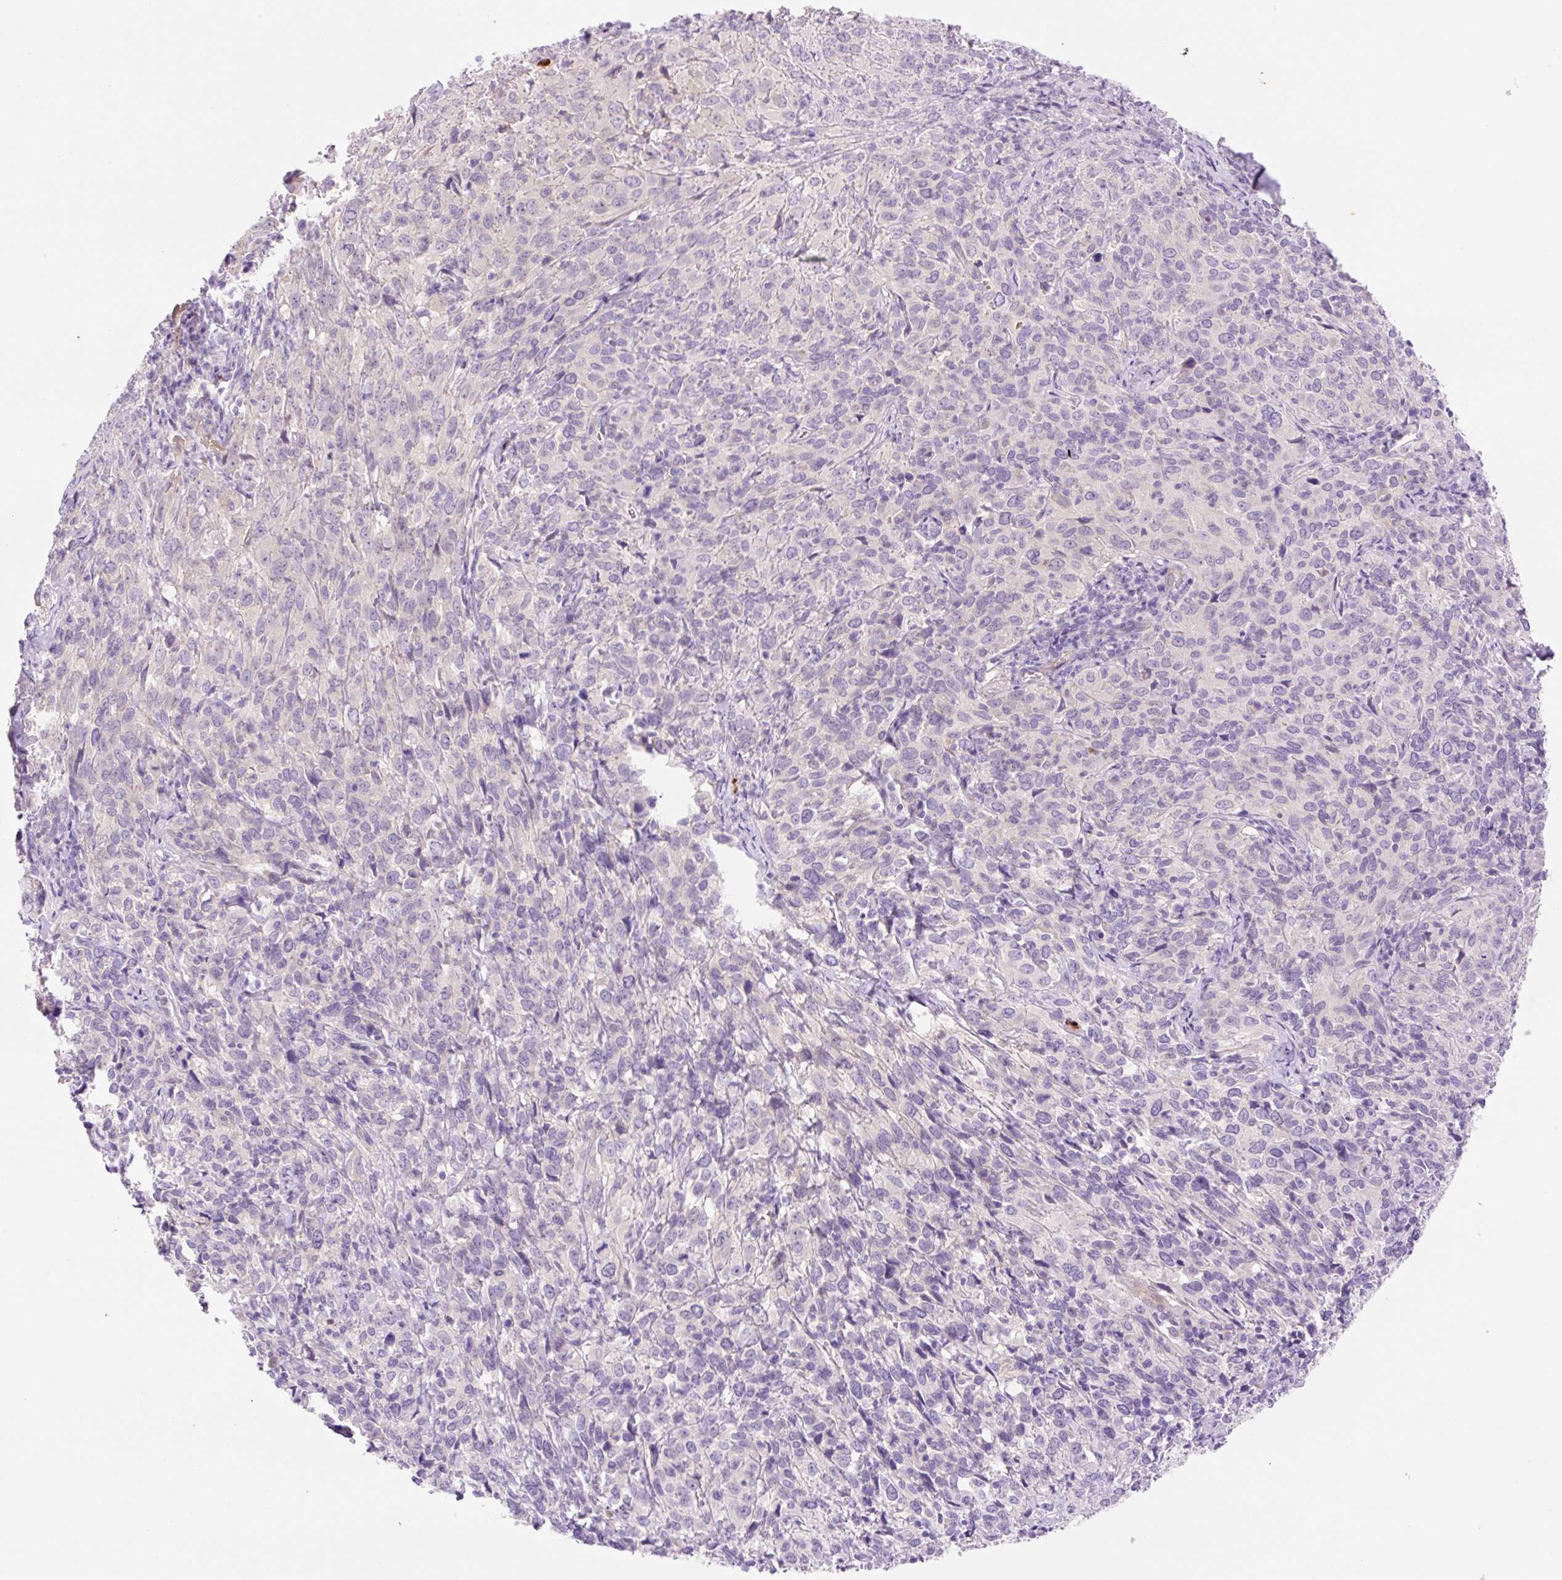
{"staining": {"intensity": "negative", "quantity": "none", "location": "none"}, "tissue": "cervical cancer", "cell_type": "Tumor cells", "image_type": "cancer", "snomed": [{"axis": "morphology", "description": "Squamous cell carcinoma, NOS"}, {"axis": "topography", "description": "Cervix"}], "caption": "Human cervical cancer (squamous cell carcinoma) stained for a protein using immunohistochemistry reveals no expression in tumor cells.", "gene": "LHFPL5", "patient": {"sex": "female", "age": 51}}